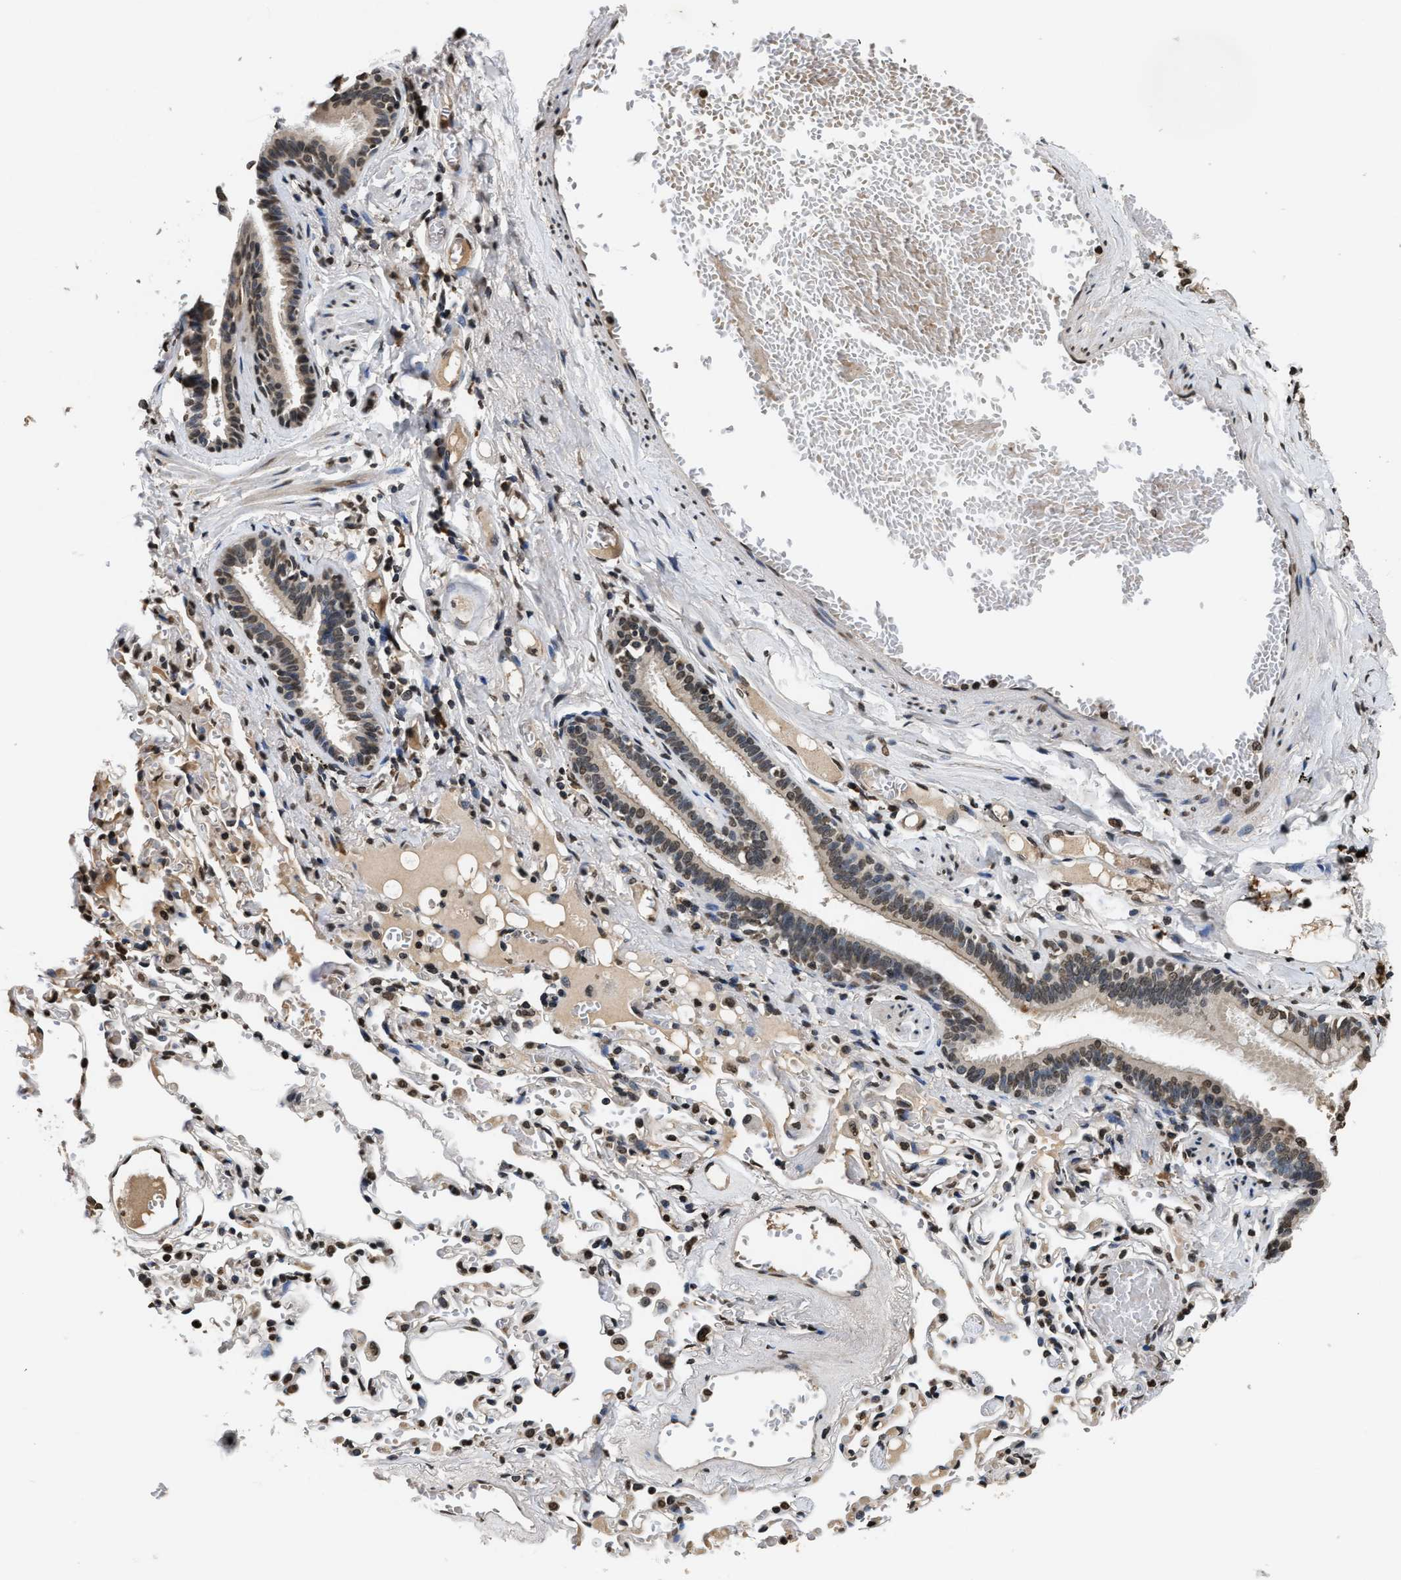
{"staining": {"intensity": "moderate", "quantity": ">75%", "location": "cytoplasmic/membranous,nuclear"}, "tissue": "bronchus", "cell_type": "Respiratory epithelial cells", "image_type": "normal", "snomed": [{"axis": "morphology", "description": "Normal tissue, NOS"}, {"axis": "morphology", "description": "Inflammation, NOS"}, {"axis": "topography", "description": "Cartilage tissue"}, {"axis": "topography", "description": "Lung"}], "caption": "This image demonstrates IHC staining of benign bronchus, with medium moderate cytoplasmic/membranous,nuclear expression in approximately >75% of respiratory epithelial cells.", "gene": "DNASE1L3", "patient": {"sex": "male", "age": 71}}